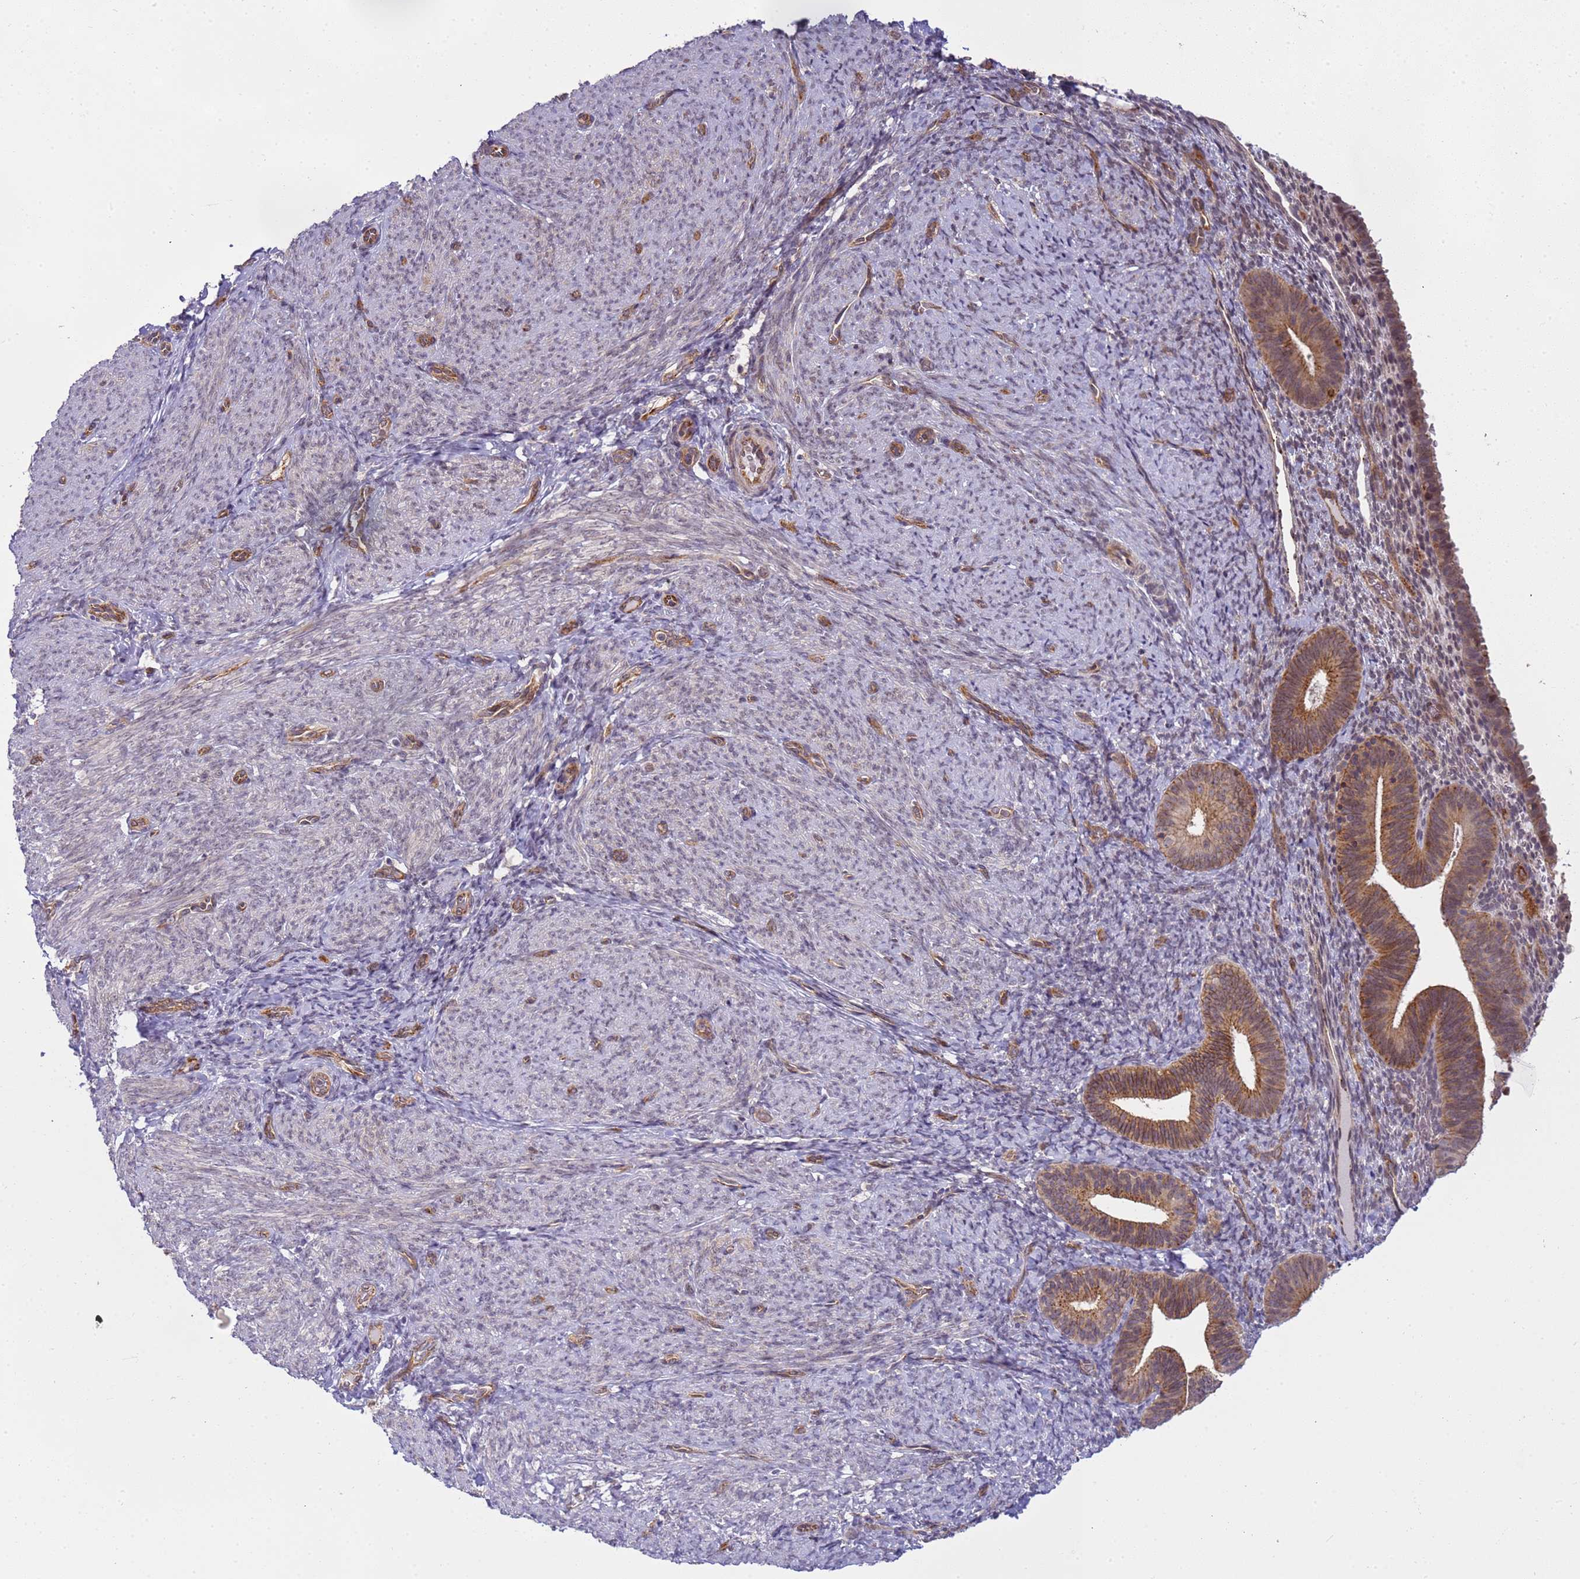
{"staining": {"intensity": "negative", "quantity": "none", "location": "none"}, "tissue": "endometrium", "cell_type": "Cells in endometrial stroma", "image_type": "normal", "snomed": [{"axis": "morphology", "description": "Normal tissue, NOS"}, {"axis": "topography", "description": "Endometrium"}], "caption": "A high-resolution micrograph shows immunohistochemistry staining of unremarkable endometrium, which exhibits no significant expression in cells in endometrial stroma.", "gene": "EMC2", "patient": {"sex": "female", "age": 65}}